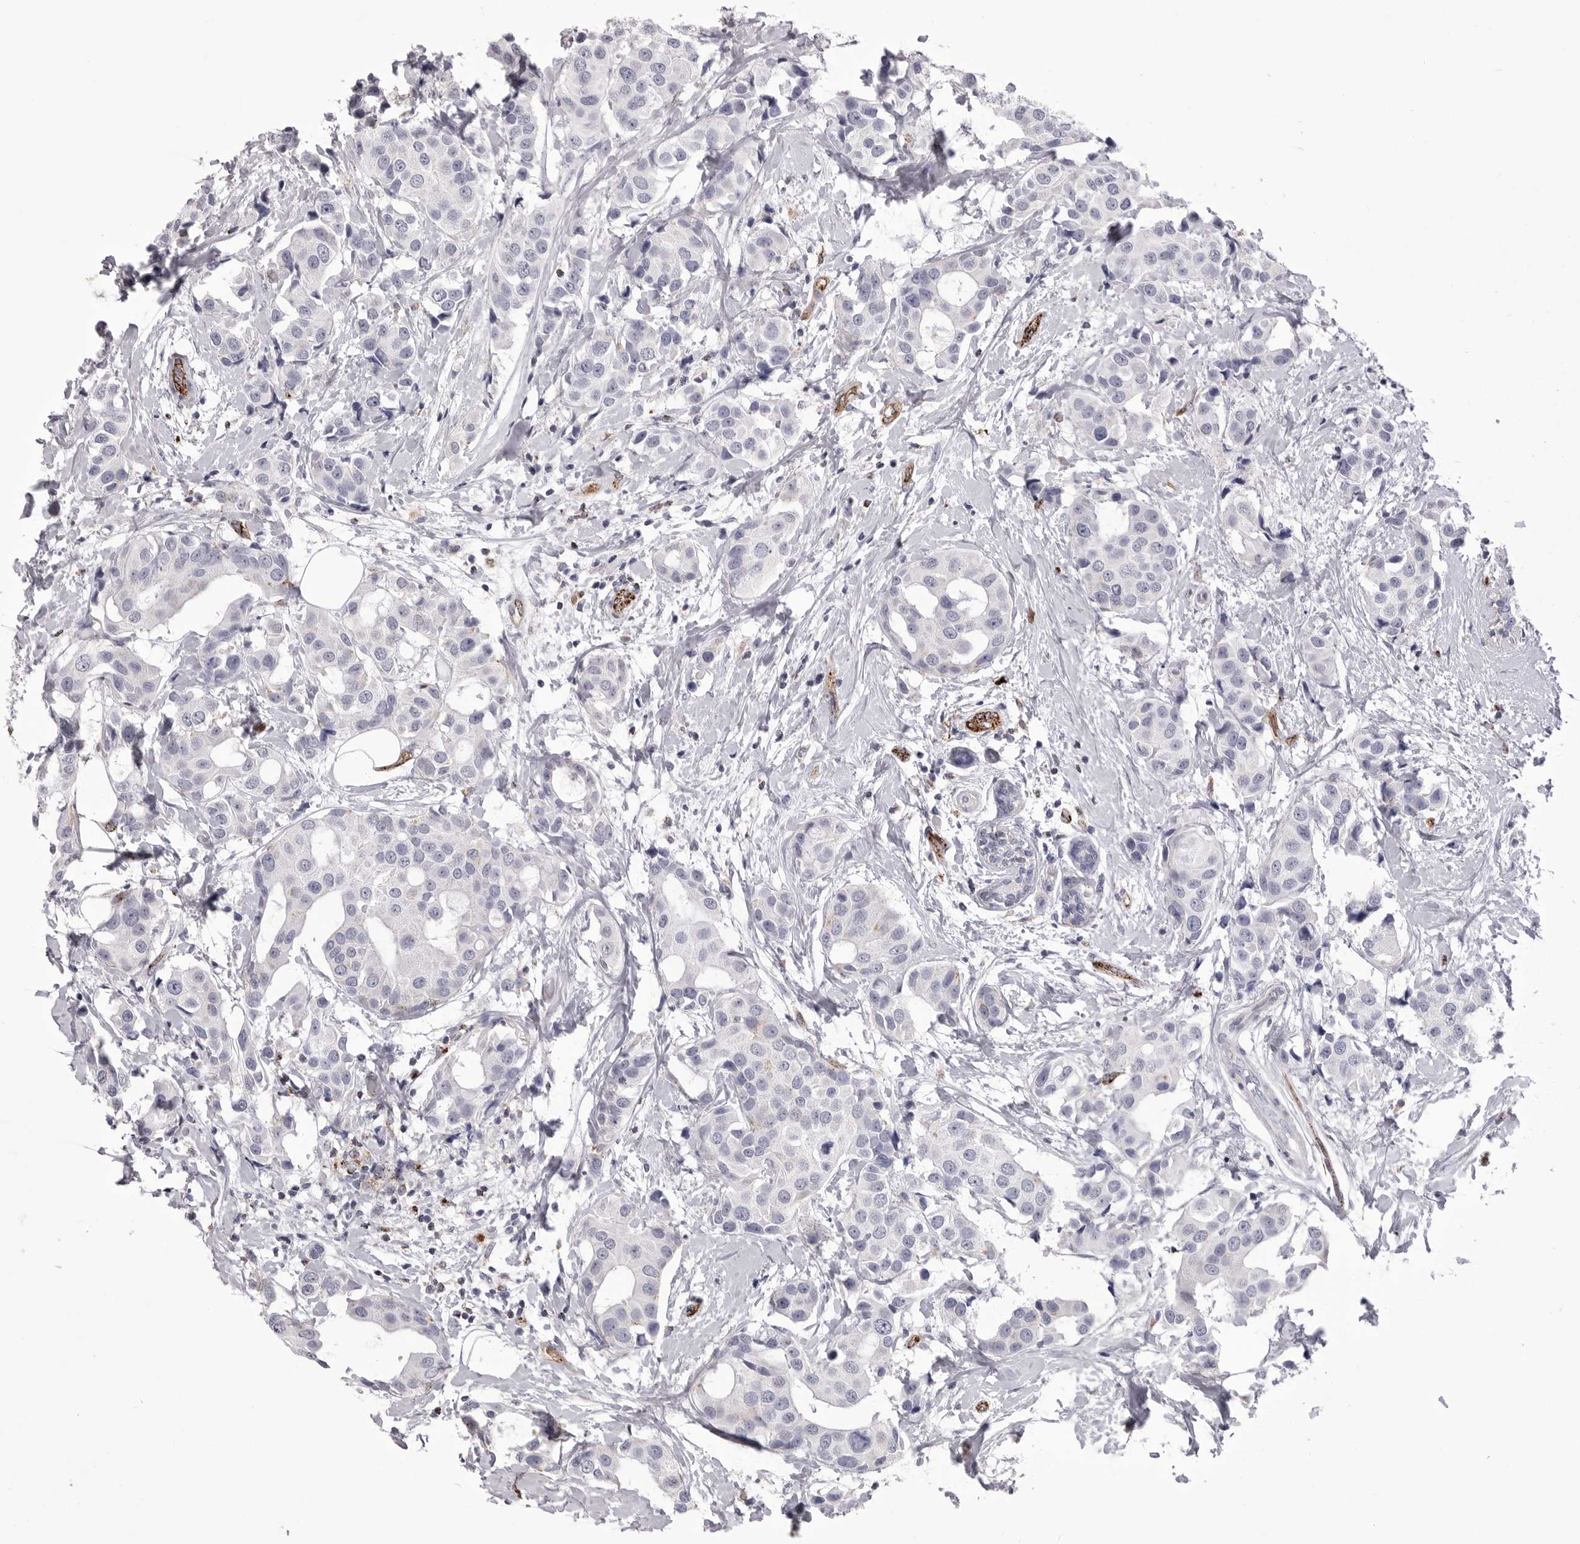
{"staining": {"intensity": "negative", "quantity": "none", "location": "none"}, "tissue": "breast cancer", "cell_type": "Tumor cells", "image_type": "cancer", "snomed": [{"axis": "morphology", "description": "Normal tissue, NOS"}, {"axis": "morphology", "description": "Duct carcinoma"}, {"axis": "topography", "description": "Breast"}], "caption": "A high-resolution image shows immunohistochemistry (IHC) staining of breast cancer (intraductal carcinoma), which exhibits no significant staining in tumor cells.", "gene": "PSPN", "patient": {"sex": "female", "age": 39}}